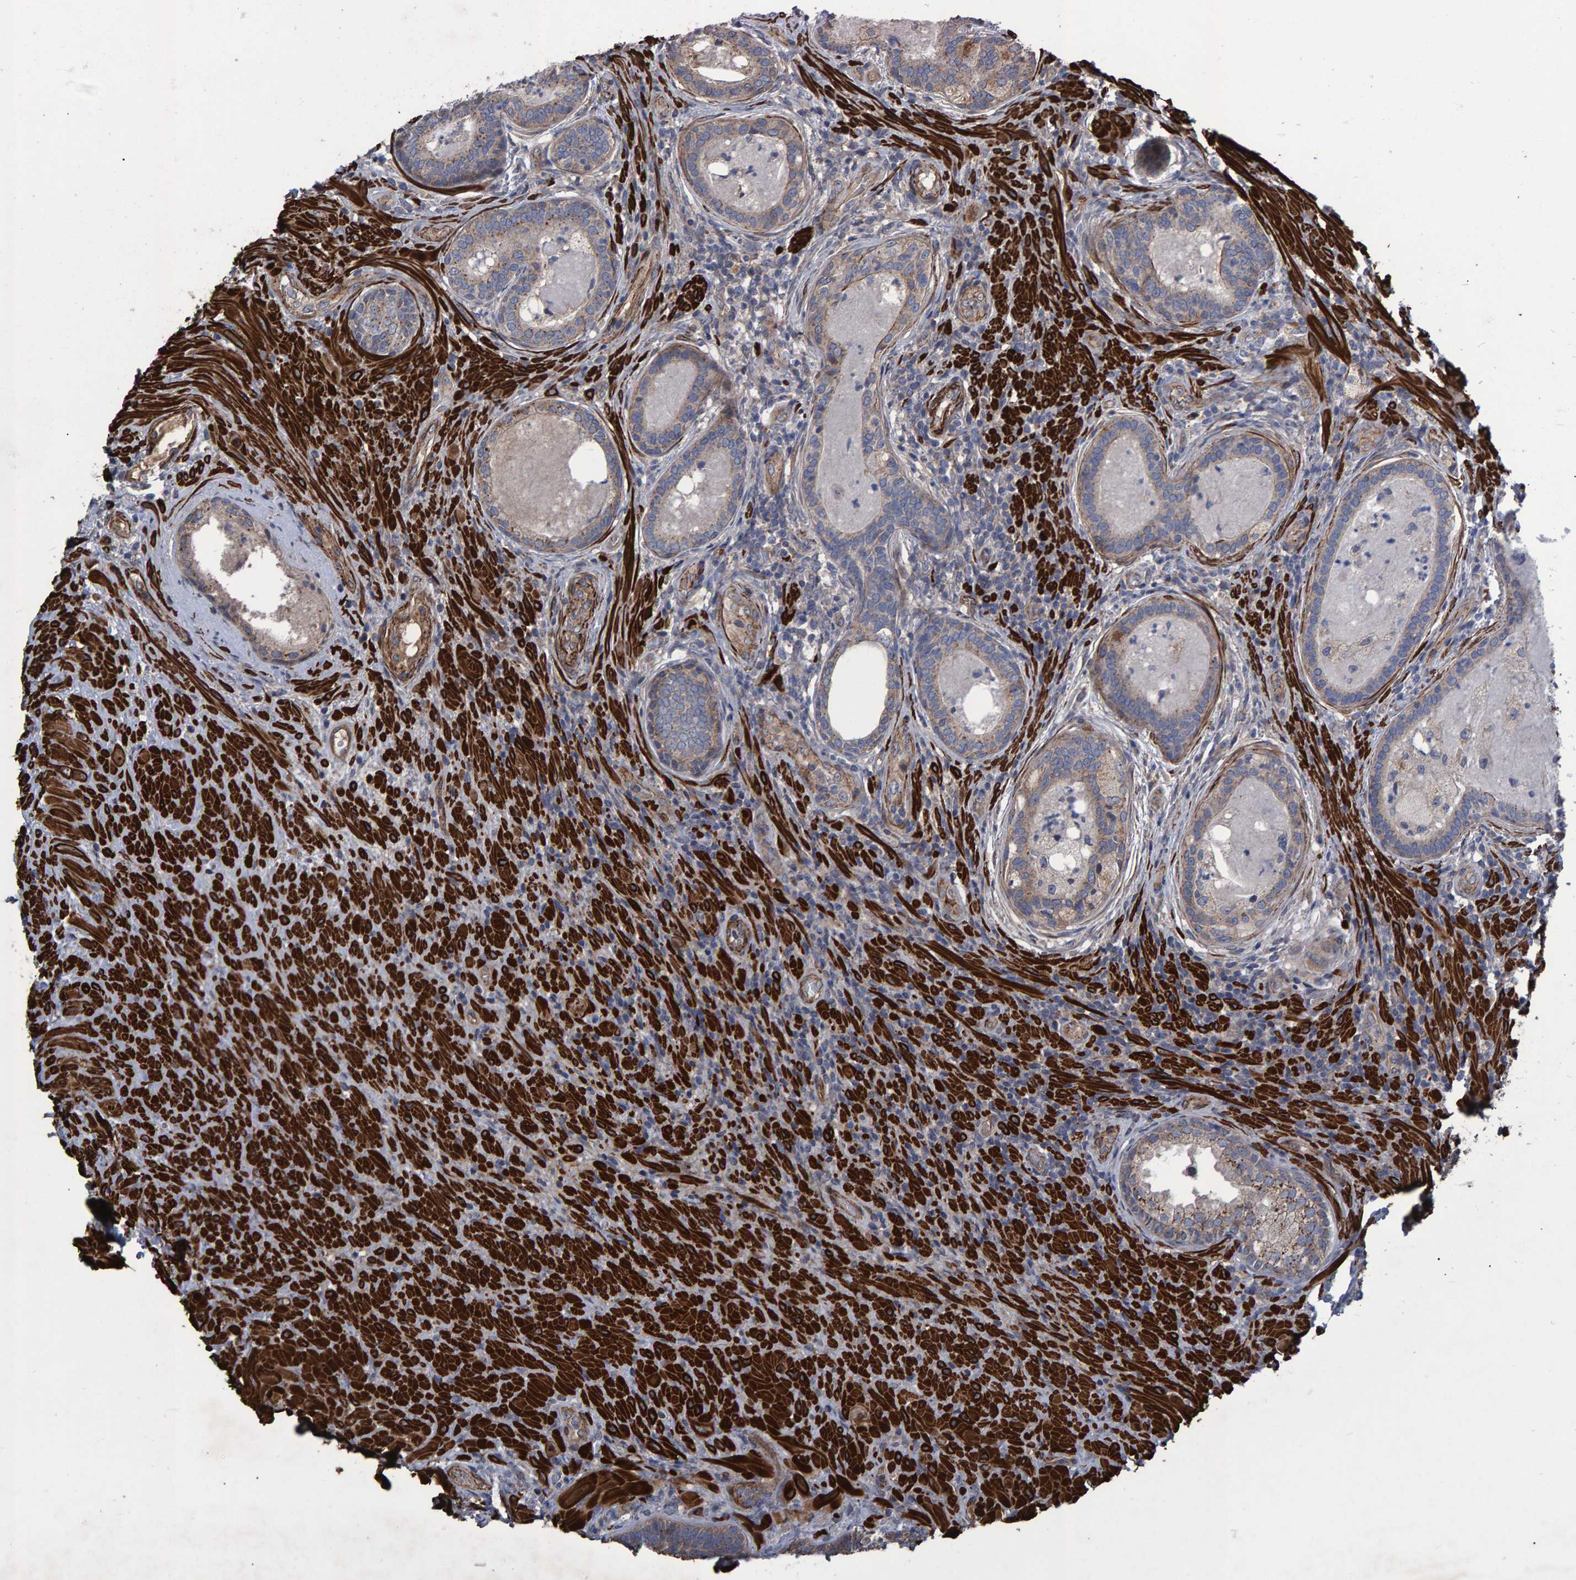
{"staining": {"intensity": "weak", "quantity": ">75%", "location": "cytoplasmic/membranous"}, "tissue": "prostate", "cell_type": "Glandular cells", "image_type": "normal", "snomed": [{"axis": "morphology", "description": "Normal tissue, NOS"}, {"axis": "topography", "description": "Prostate"}], "caption": "High-power microscopy captured an IHC micrograph of benign prostate, revealing weak cytoplasmic/membranous expression in approximately >75% of glandular cells.", "gene": "SLIT2", "patient": {"sex": "male", "age": 76}}